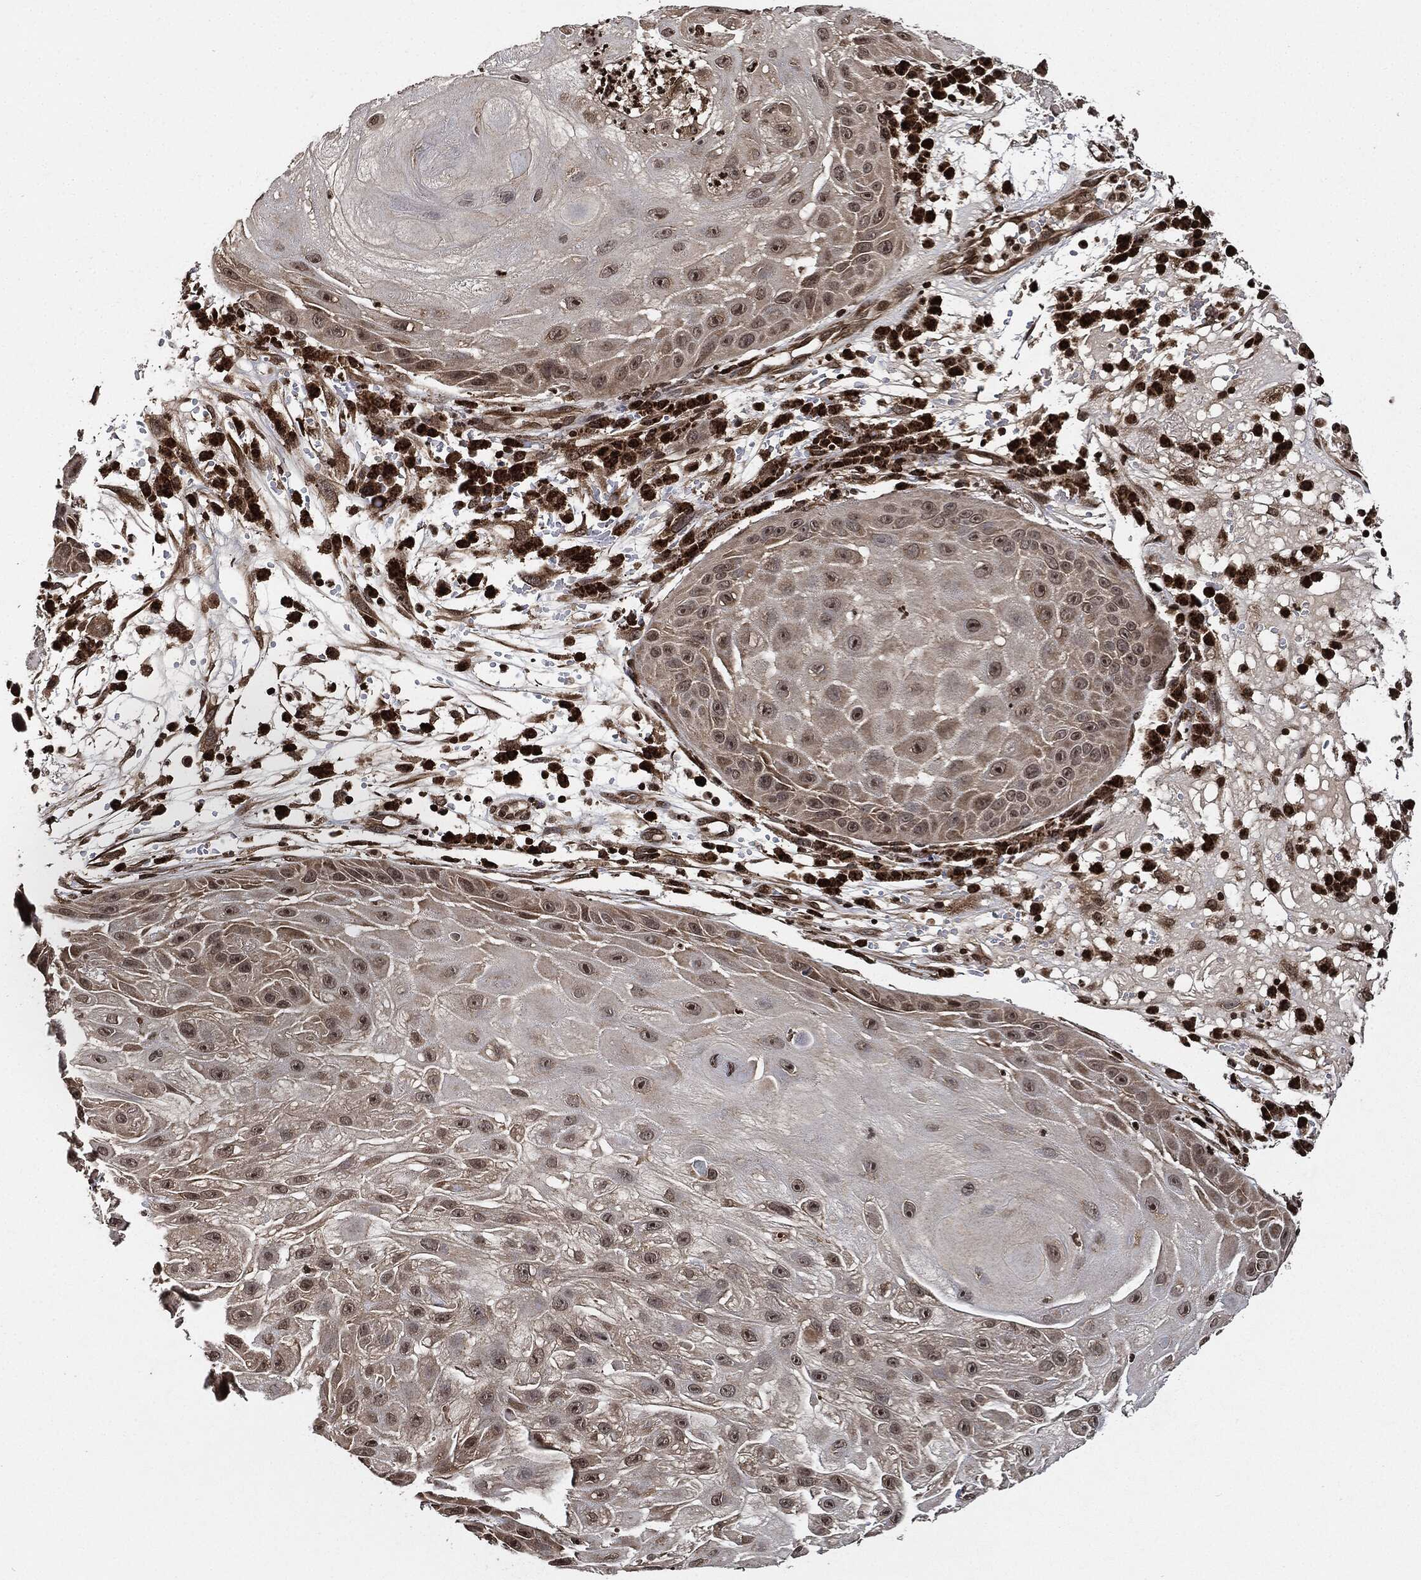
{"staining": {"intensity": "weak", "quantity": "<25%", "location": "cytoplasmic/membranous"}, "tissue": "skin cancer", "cell_type": "Tumor cells", "image_type": "cancer", "snomed": [{"axis": "morphology", "description": "Normal tissue, NOS"}, {"axis": "morphology", "description": "Squamous cell carcinoma, NOS"}, {"axis": "topography", "description": "Skin"}], "caption": "Immunohistochemistry (IHC) photomicrograph of human skin cancer (squamous cell carcinoma) stained for a protein (brown), which reveals no expression in tumor cells. (DAB immunohistochemistry (IHC) visualized using brightfield microscopy, high magnification).", "gene": "PDK1", "patient": {"sex": "male", "age": 79}}